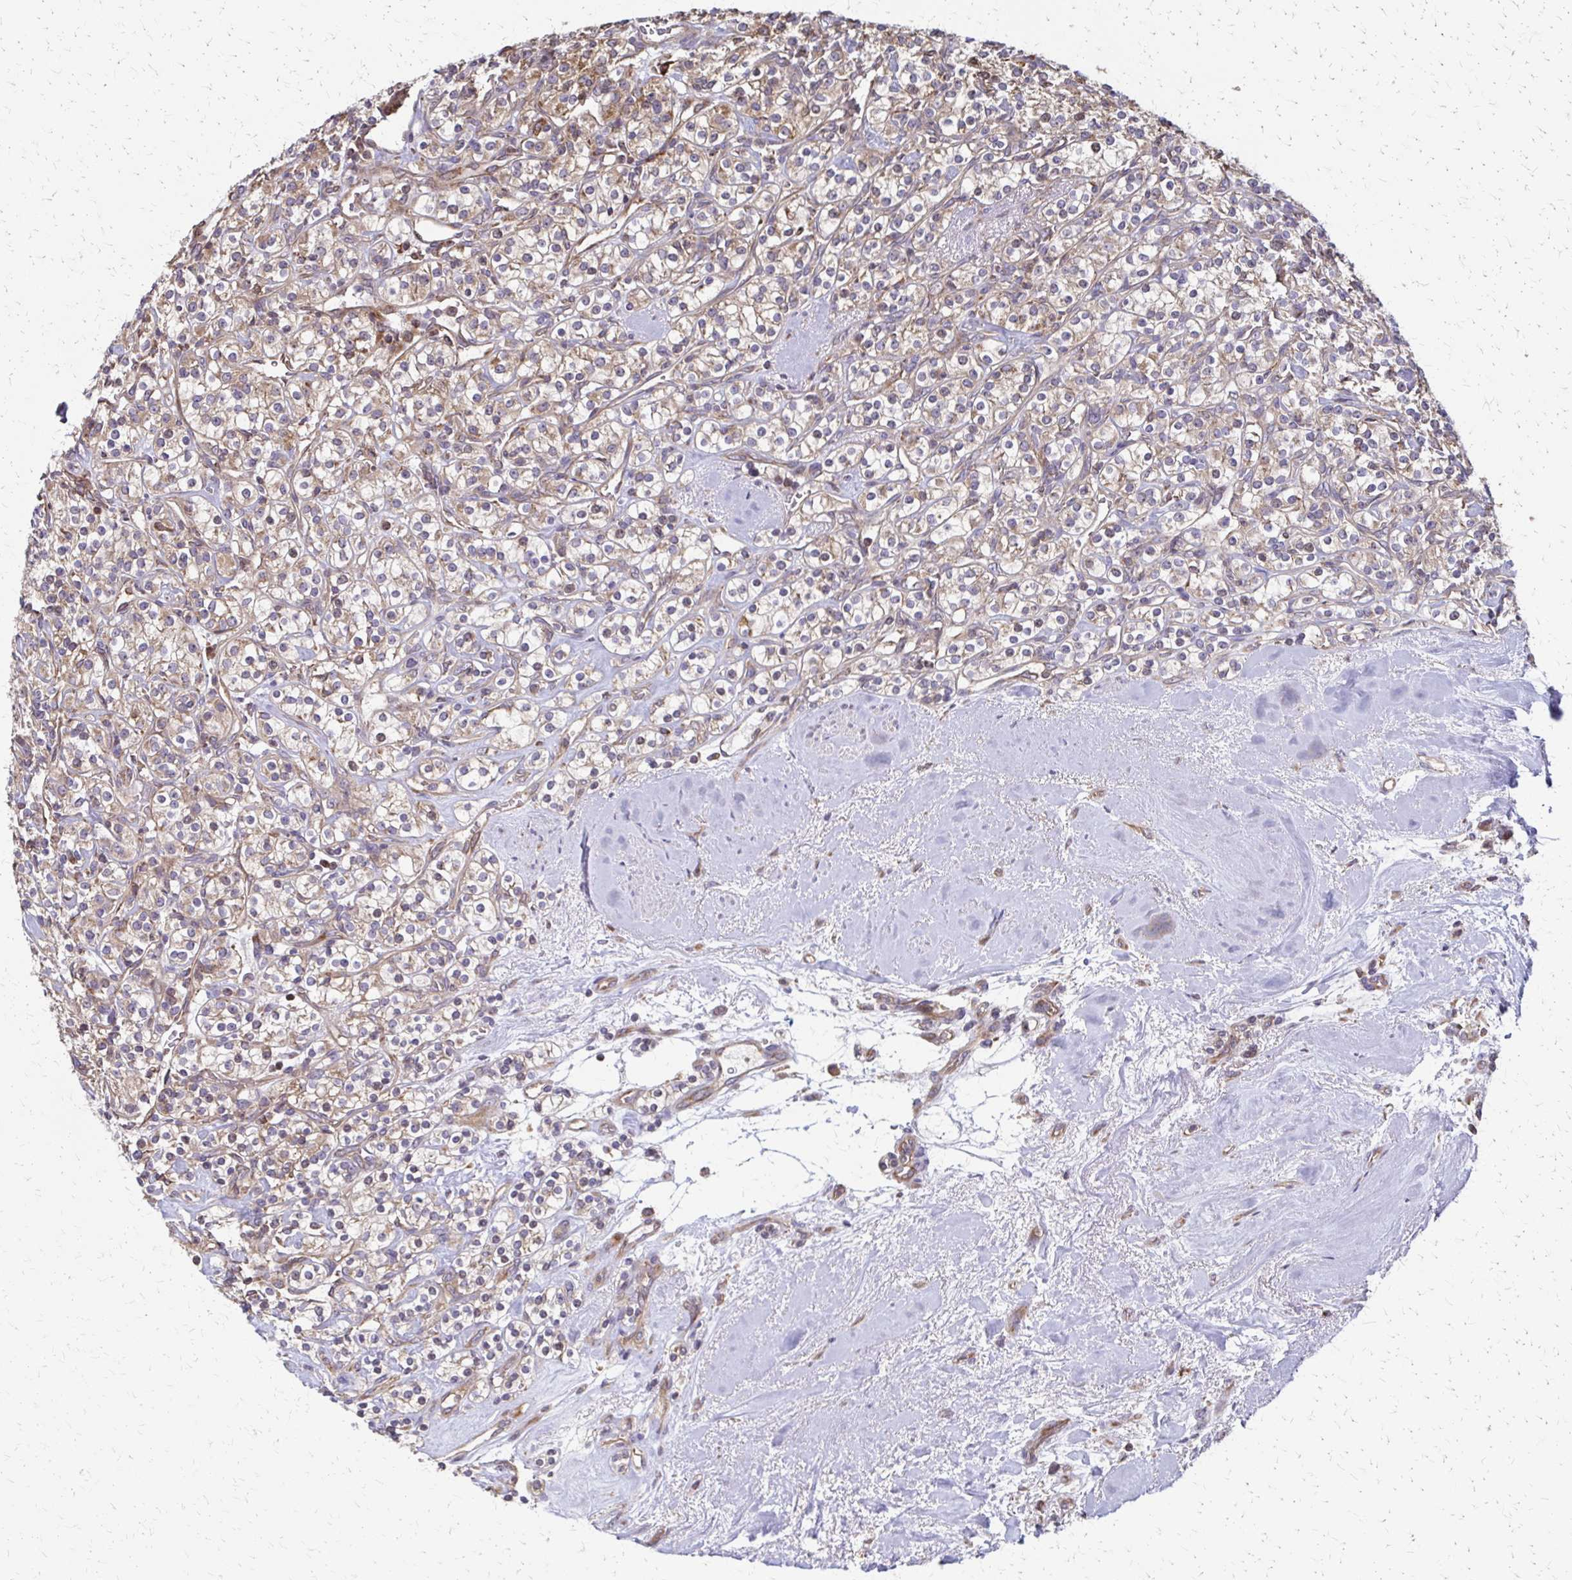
{"staining": {"intensity": "moderate", "quantity": "25%-75%", "location": "cytoplasmic/membranous"}, "tissue": "renal cancer", "cell_type": "Tumor cells", "image_type": "cancer", "snomed": [{"axis": "morphology", "description": "Adenocarcinoma, NOS"}, {"axis": "topography", "description": "Kidney"}], "caption": "Immunohistochemistry histopathology image of neoplastic tissue: renal cancer (adenocarcinoma) stained using immunohistochemistry (IHC) displays medium levels of moderate protein expression localized specifically in the cytoplasmic/membranous of tumor cells, appearing as a cytoplasmic/membranous brown color.", "gene": "EEF2", "patient": {"sex": "male", "age": 77}}